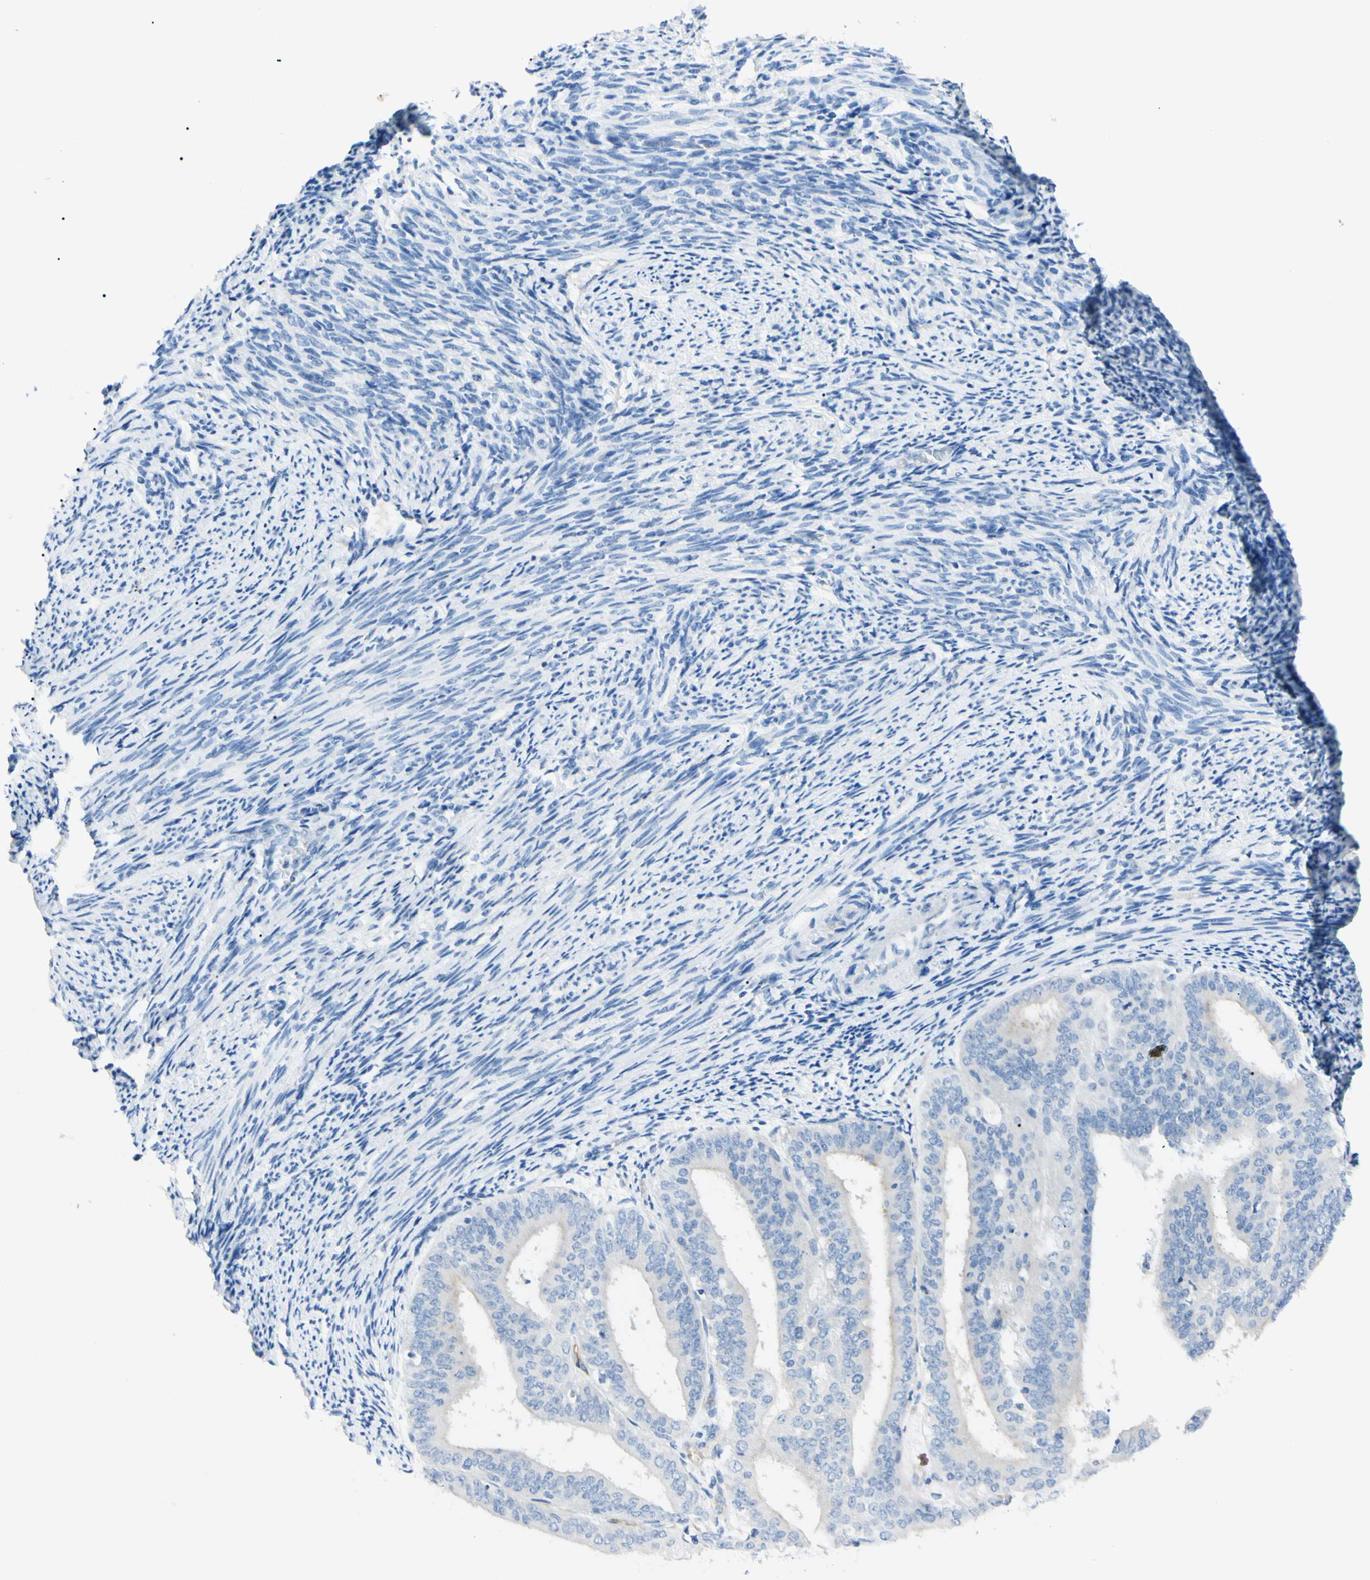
{"staining": {"intensity": "weak", "quantity": "25%-75%", "location": "cytoplasmic/membranous"}, "tissue": "endometrial cancer", "cell_type": "Tumor cells", "image_type": "cancer", "snomed": [{"axis": "morphology", "description": "Adenocarcinoma, NOS"}, {"axis": "topography", "description": "Endometrium"}], "caption": "IHC (DAB) staining of human adenocarcinoma (endometrial) displays weak cytoplasmic/membranous protein positivity in about 25%-75% of tumor cells.", "gene": "FOLH1", "patient": {"sex": "female", "age": 63}}